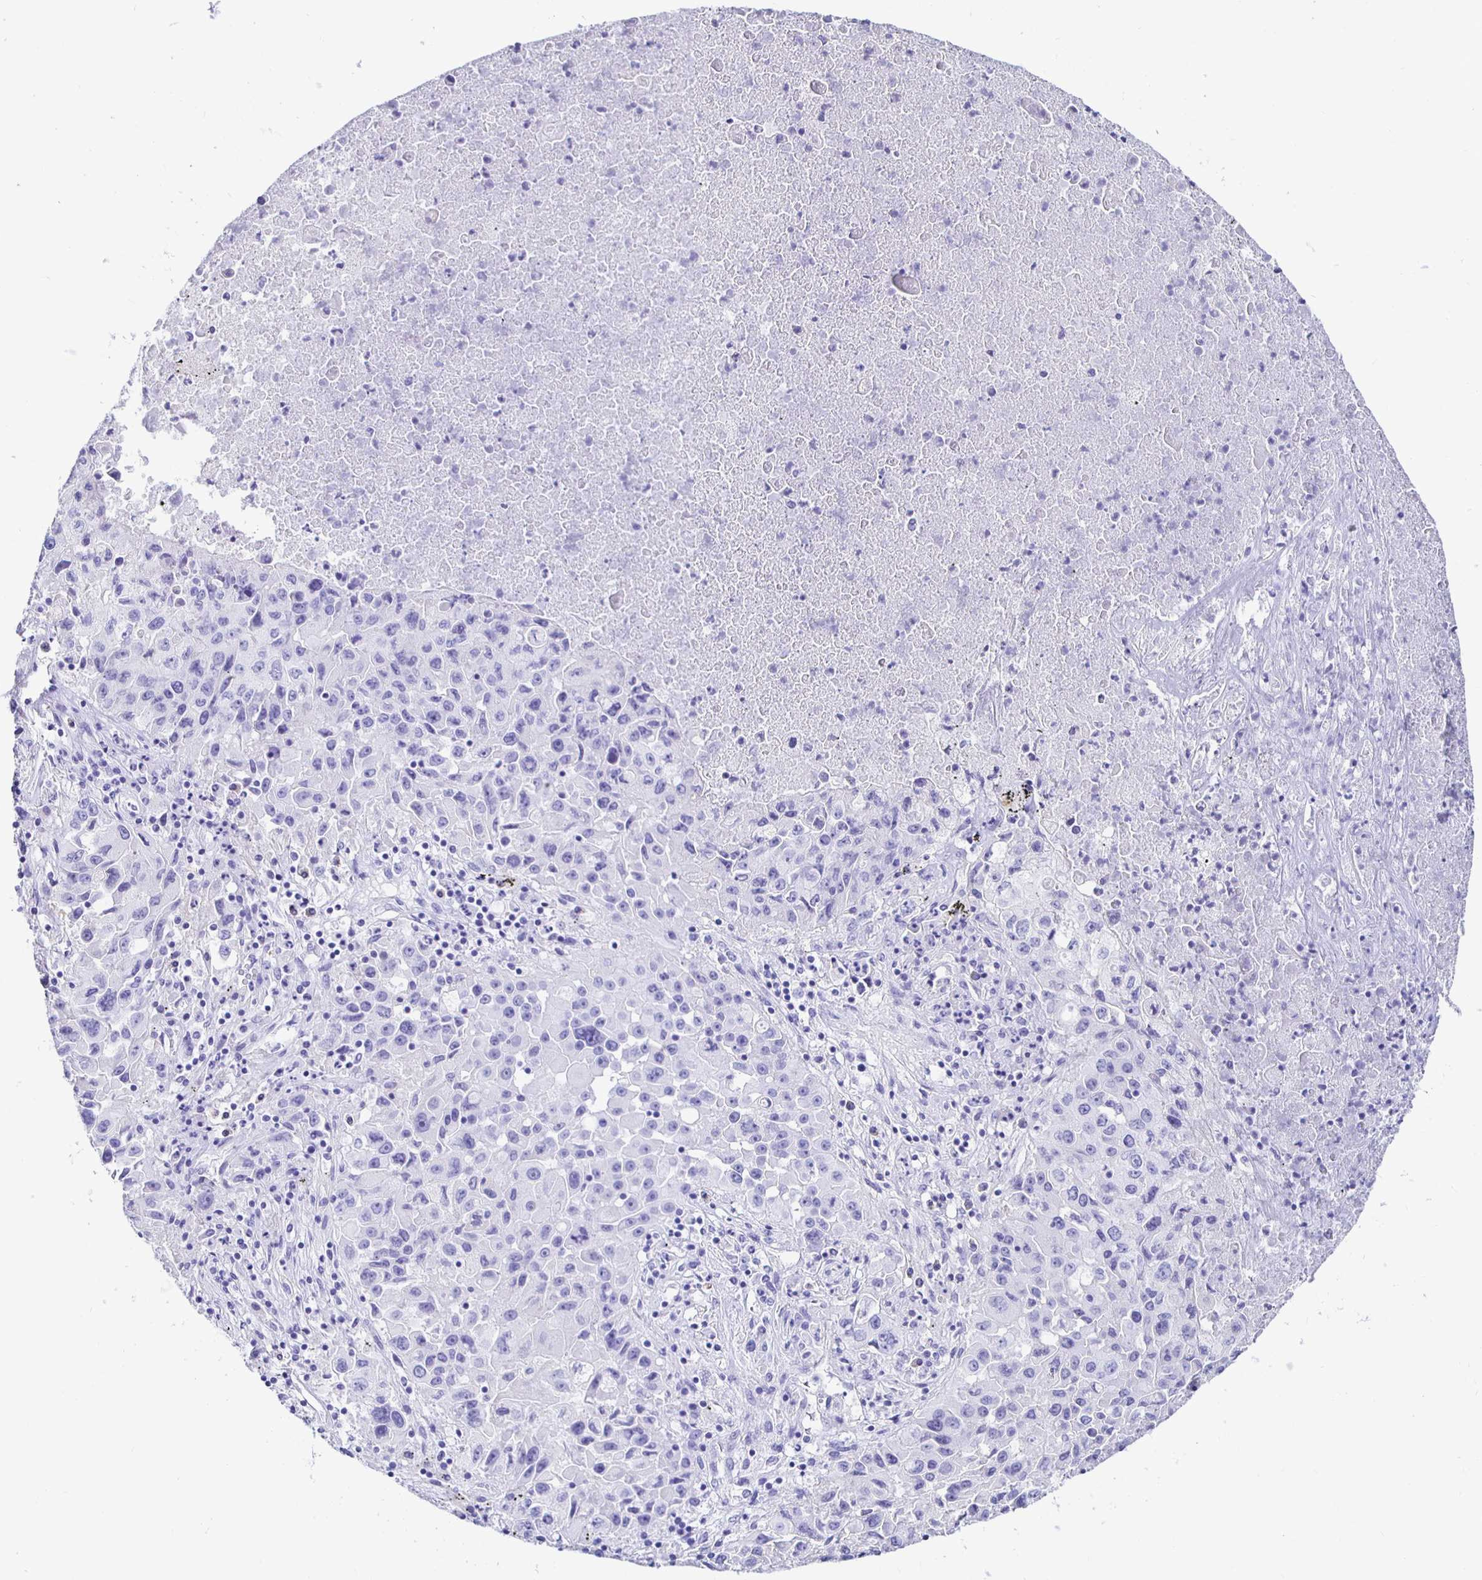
{"staining": {"intensity": "negative", "quantity": "none", "location": "none"}, "tissue": "lung cancer", "cell_type": "Tumor cells", "image_type": "cancer", "snomed": [{"axis": "morphology", "description": "Squamous cell carcinoma, NOS"}, {"axis": "topography", "description": "Lung"}], "caption": "High magnification brightfield microscopy of lung cancer (squamous cell carcinoma) stained with DAB (brown) and counterstained with hematoxylin (blue): tumor cells show no significant expression.", "gene": "UMOD", "patient": {"sex": "male", "age": 63}}